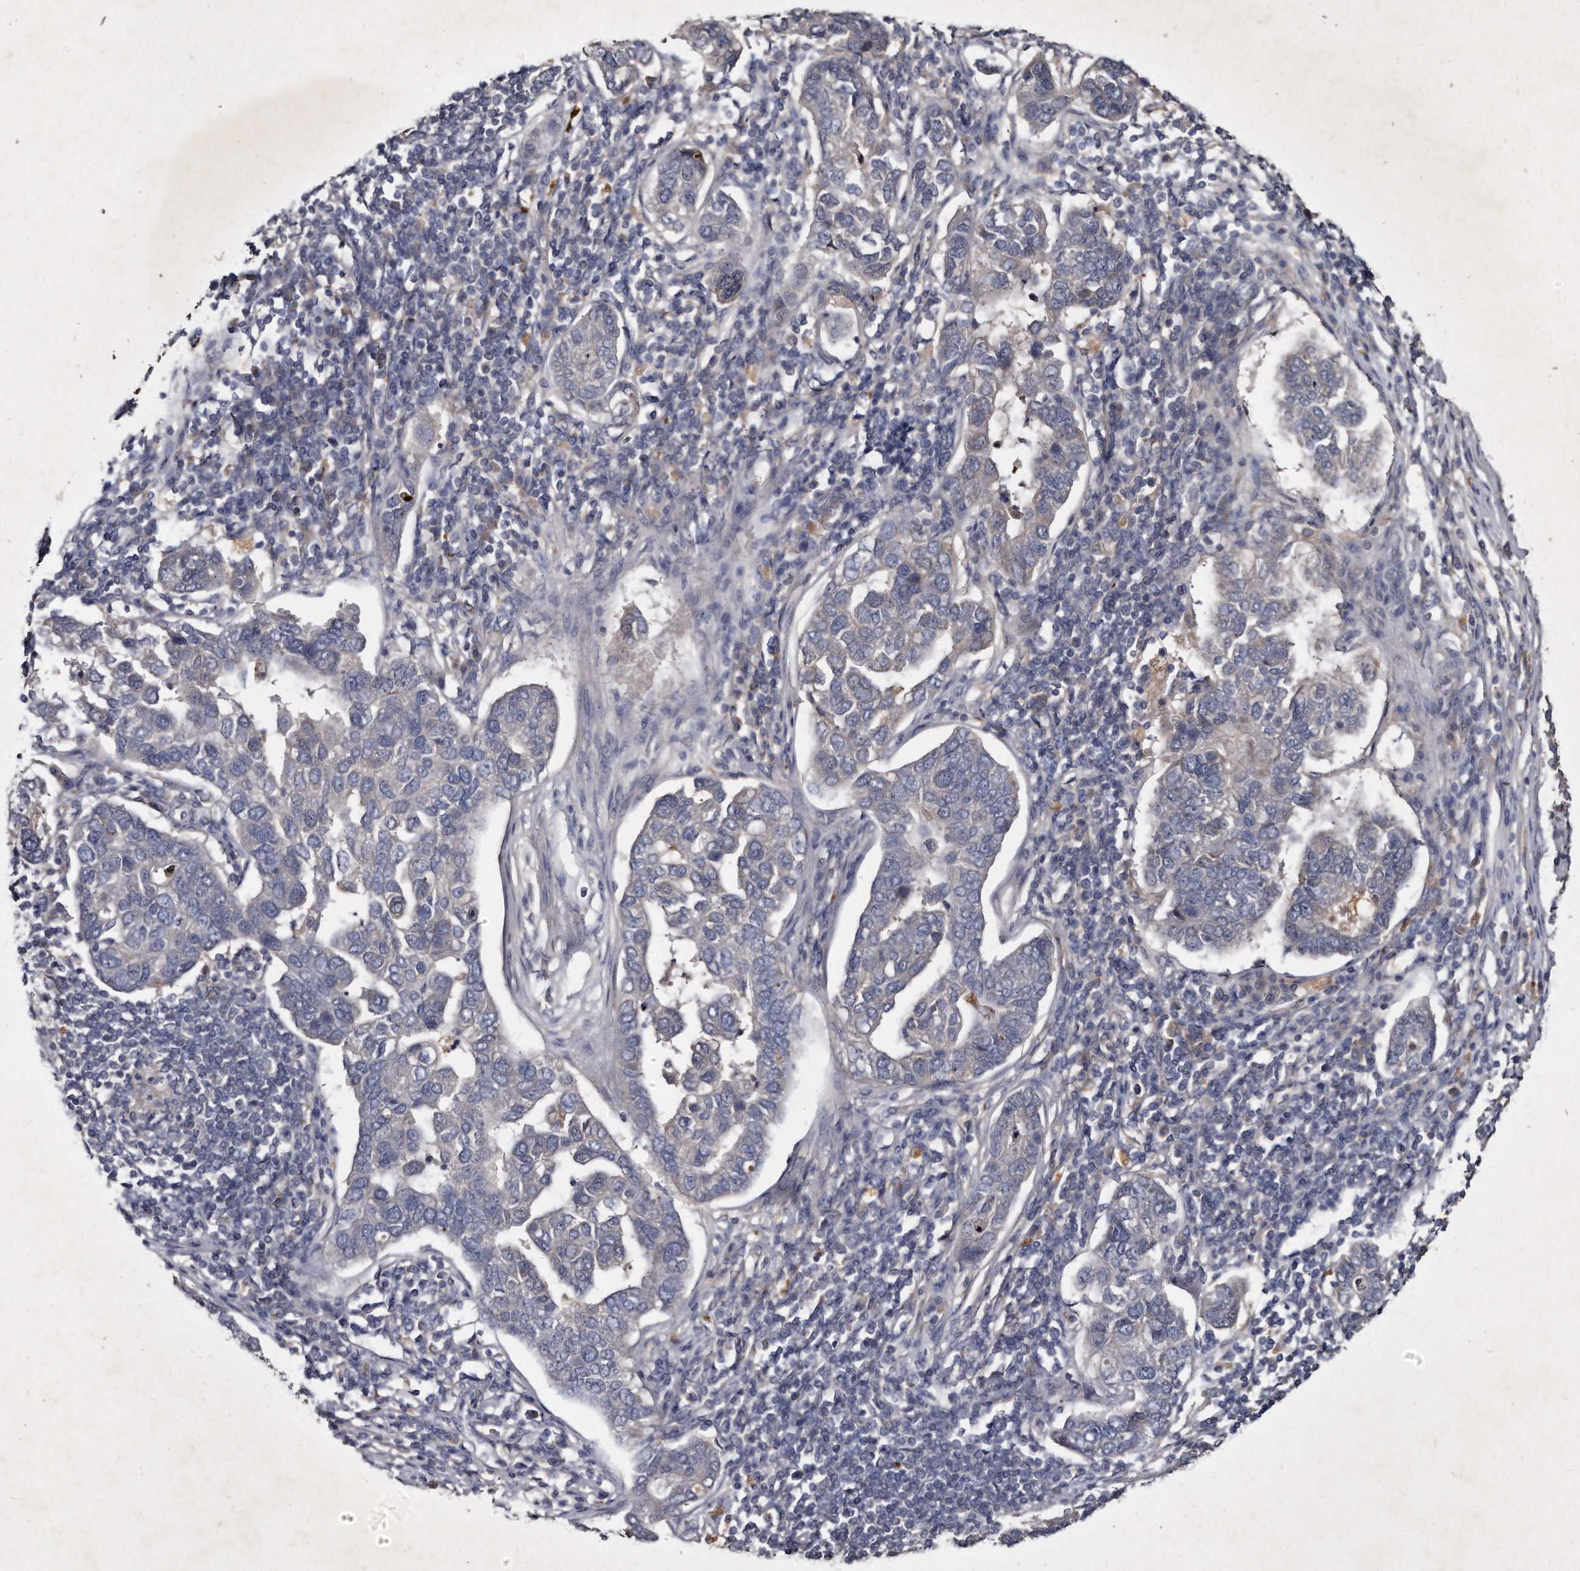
{"staining": {"intensity": "negative", "quantity": "none", "location": "none"}, "tissue": "pancreatic cancer", "cell_type": "Tumor cells", "image_type": "cancer", "snomed": [{"axis": "morphology", "description": "Adenocarcinoma, NOS"}, {"axis": "topography", "description": "Pancreas"}], "caption": "Pancreatic cancer was stained to show a protein in brown. There is no significant staining in tumor cells.", "gene": "KLHDC3", "patient": {"sex": "female", "age": 61}}